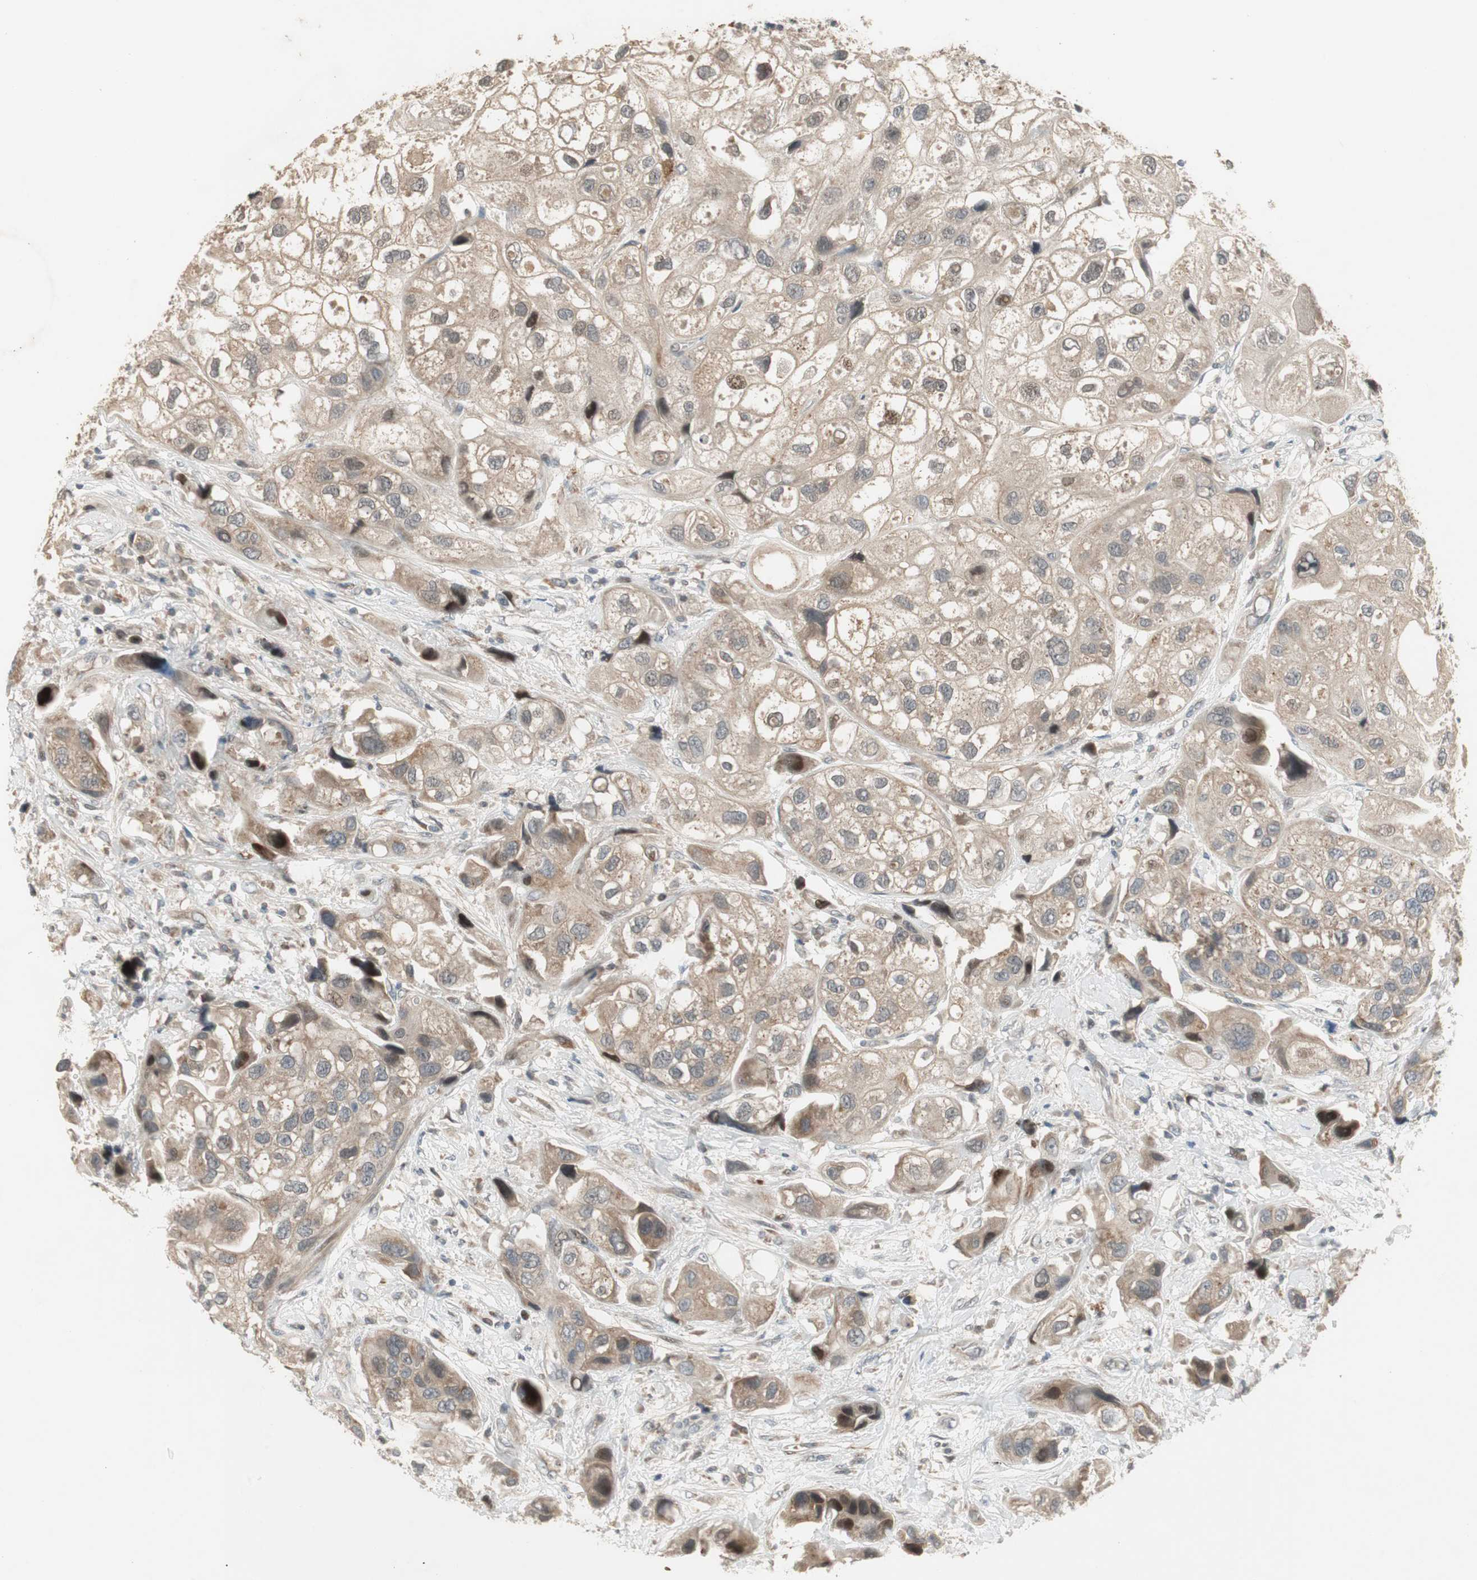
{"staining": {"intensity": "strong", "quantity": "<25%", "location": "nuclear"}, "tissue": "urothelial cancer", "cell_type": "Tumor cells", "image_type": "cancer", "snomed": [{"axis": "morphology", "description": "Urothelial carcinoma, High grade"}, {"axis": "topography", "description": "Urinary bladder"}], "caption": "Tumor cells reveal medium levels of strong nuclear staining in approximately <25% of cells in human urothelial cancer.", "gene": "SNX4", "patient": {"sex": "female", "age": 64}}